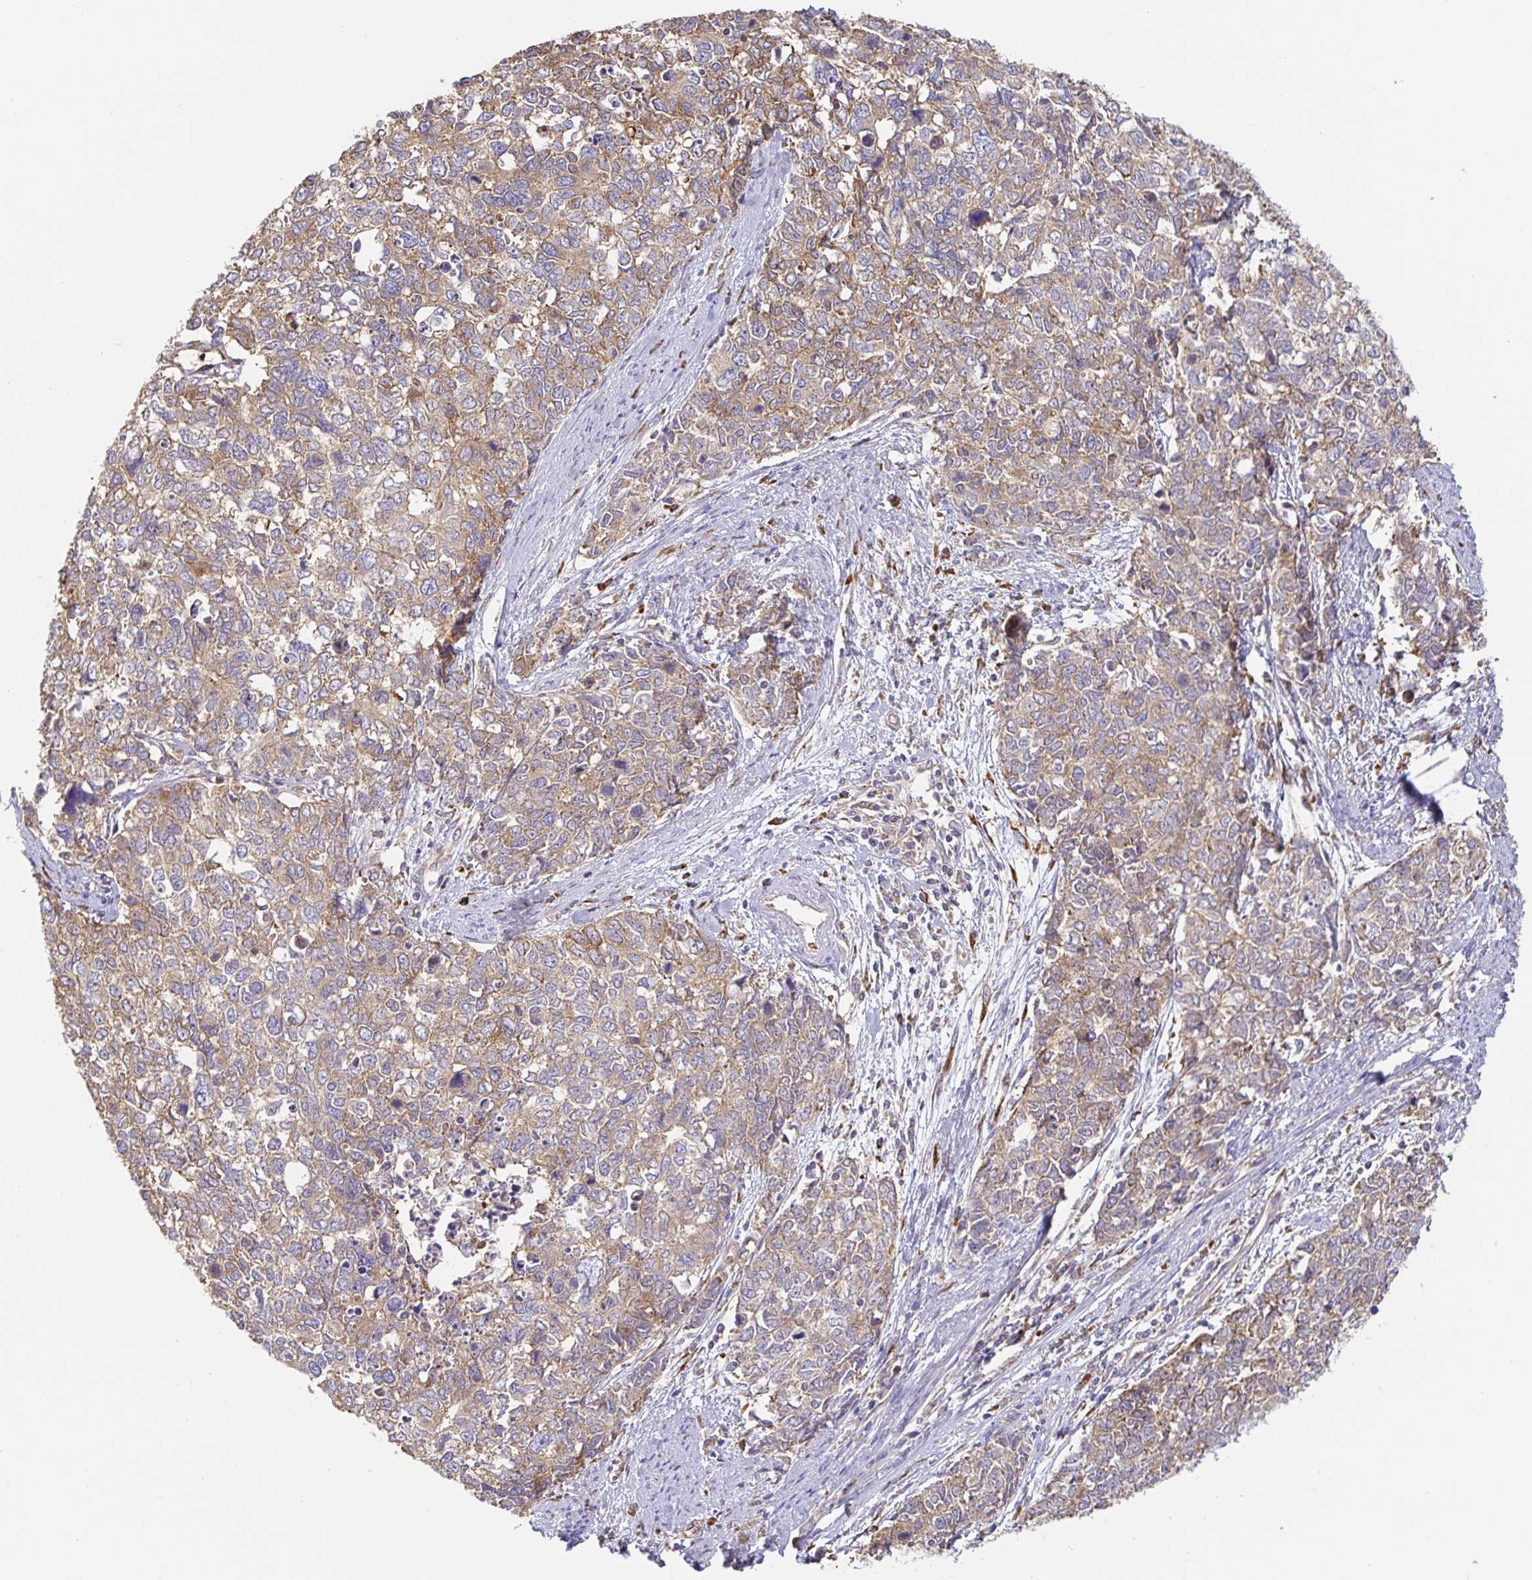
{"staining": {"intensity": "weak", "quantity": ">75%", "location": "cytoplasmic/membranous"}, "tissue": "cervical cancer", "cell_type": "Tumor cells", "image_type": "cancer", "snomed": [{"axis": "morphology", "description": "Adenocarcinoma, NOS"}, {"axis": "topography", "description": "Cervix"}], "caption": "Weak cytoplasmic/membranous protein expression is appreciated in approximately >75% of tumor cells in cervical cancer. (DAB IHC with brightfield microscopy, high magnification).", "gene": "PDPK1", "patient": {"sex": "female", "age": 63}}